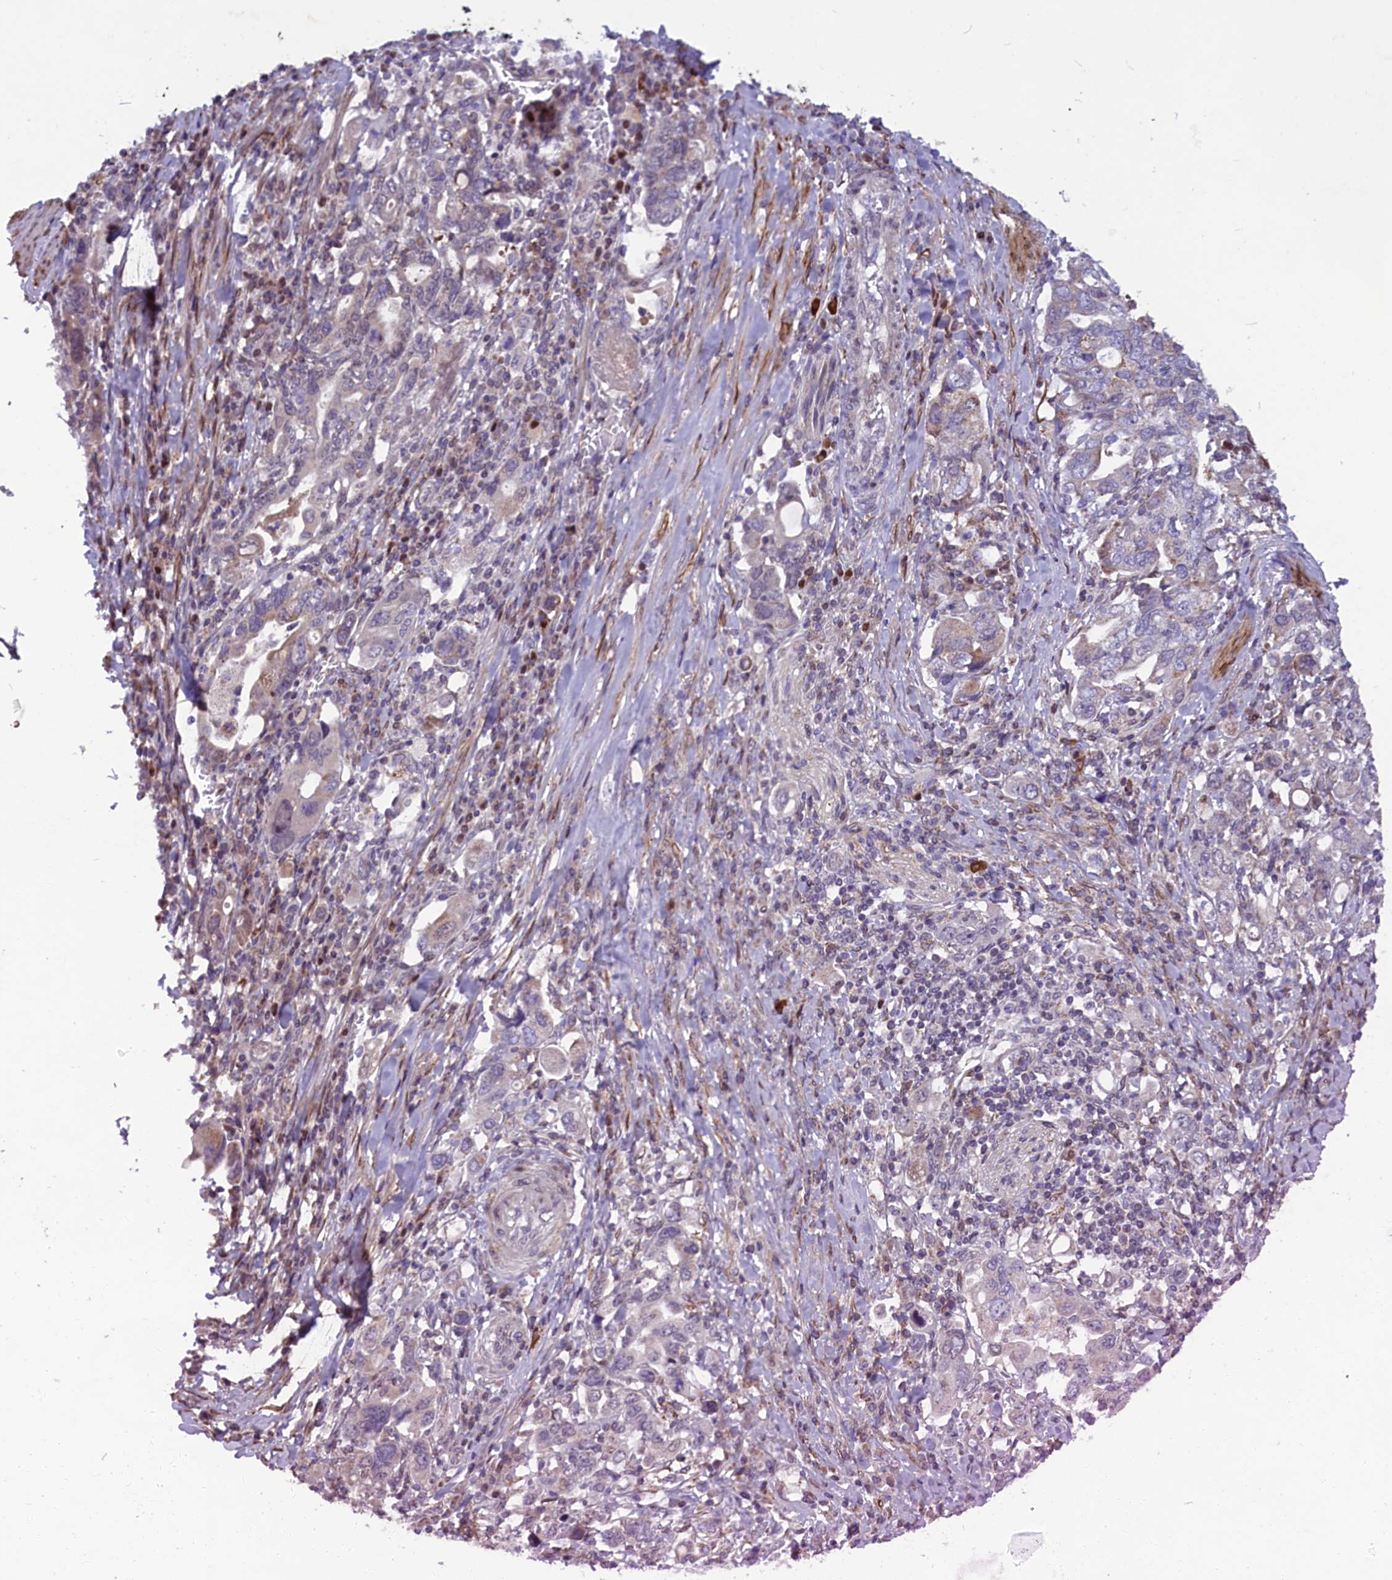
{"staining": {"intensity": "weak", "quantity": "25%-75%", "location": "cytoplasmic/membranous"}, "tissue": "stomach cancer", "cell_type": "Tumor cells", "image_type": "cancer", "snomed": [{"axis": "morphology", "description": "Adenocarcinoma, NOS"}, {"axis": "topography", "description": "Stomach, upper"}, {"axis": "topography", "description": "Stomach"}], "caption": "A brown stain shows weak cytoplasmic/membranous staining of a protein in human stomach adenocarcinoma tumor cells.", "gene": "MIEF2", "patient": {"sex": "male", "age": 62}}